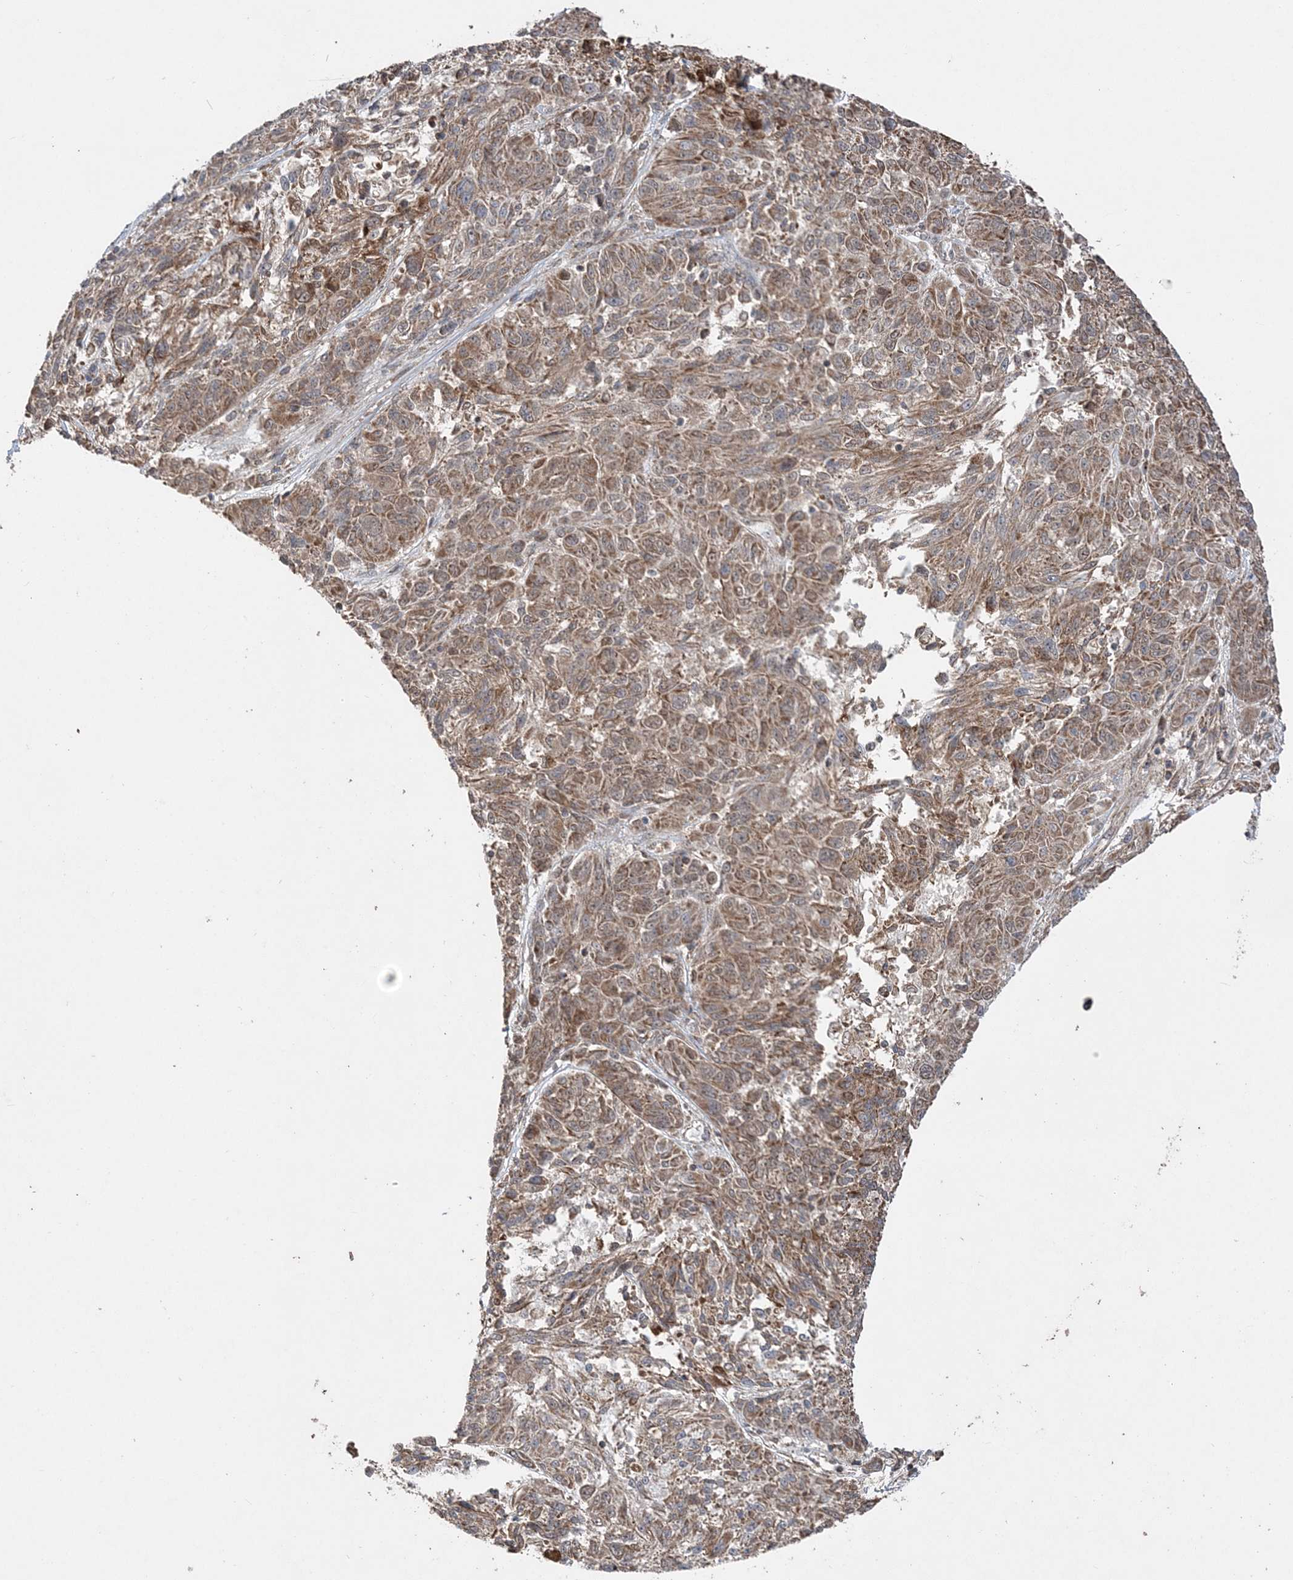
{"staining": {"intensity": "moderate", "quantity": ">75%", "location": "cytoplasmic/membranous"}, "tissue": "melanoma", "cell_type": "Tumor cells", "image_type": "cancer", "snomed": [{"axis": "morphology", "description": "Malignant melanoma, NOS"}, {"axis": "topography", "description": "Skin"}], "caption": "Tumor cells reveal moderate cytoplasmic/membranous staining in approximately >75% of cells in melanoma.", "gene": "SCLT1", "patient": {"sex": "male", "age": 53}}